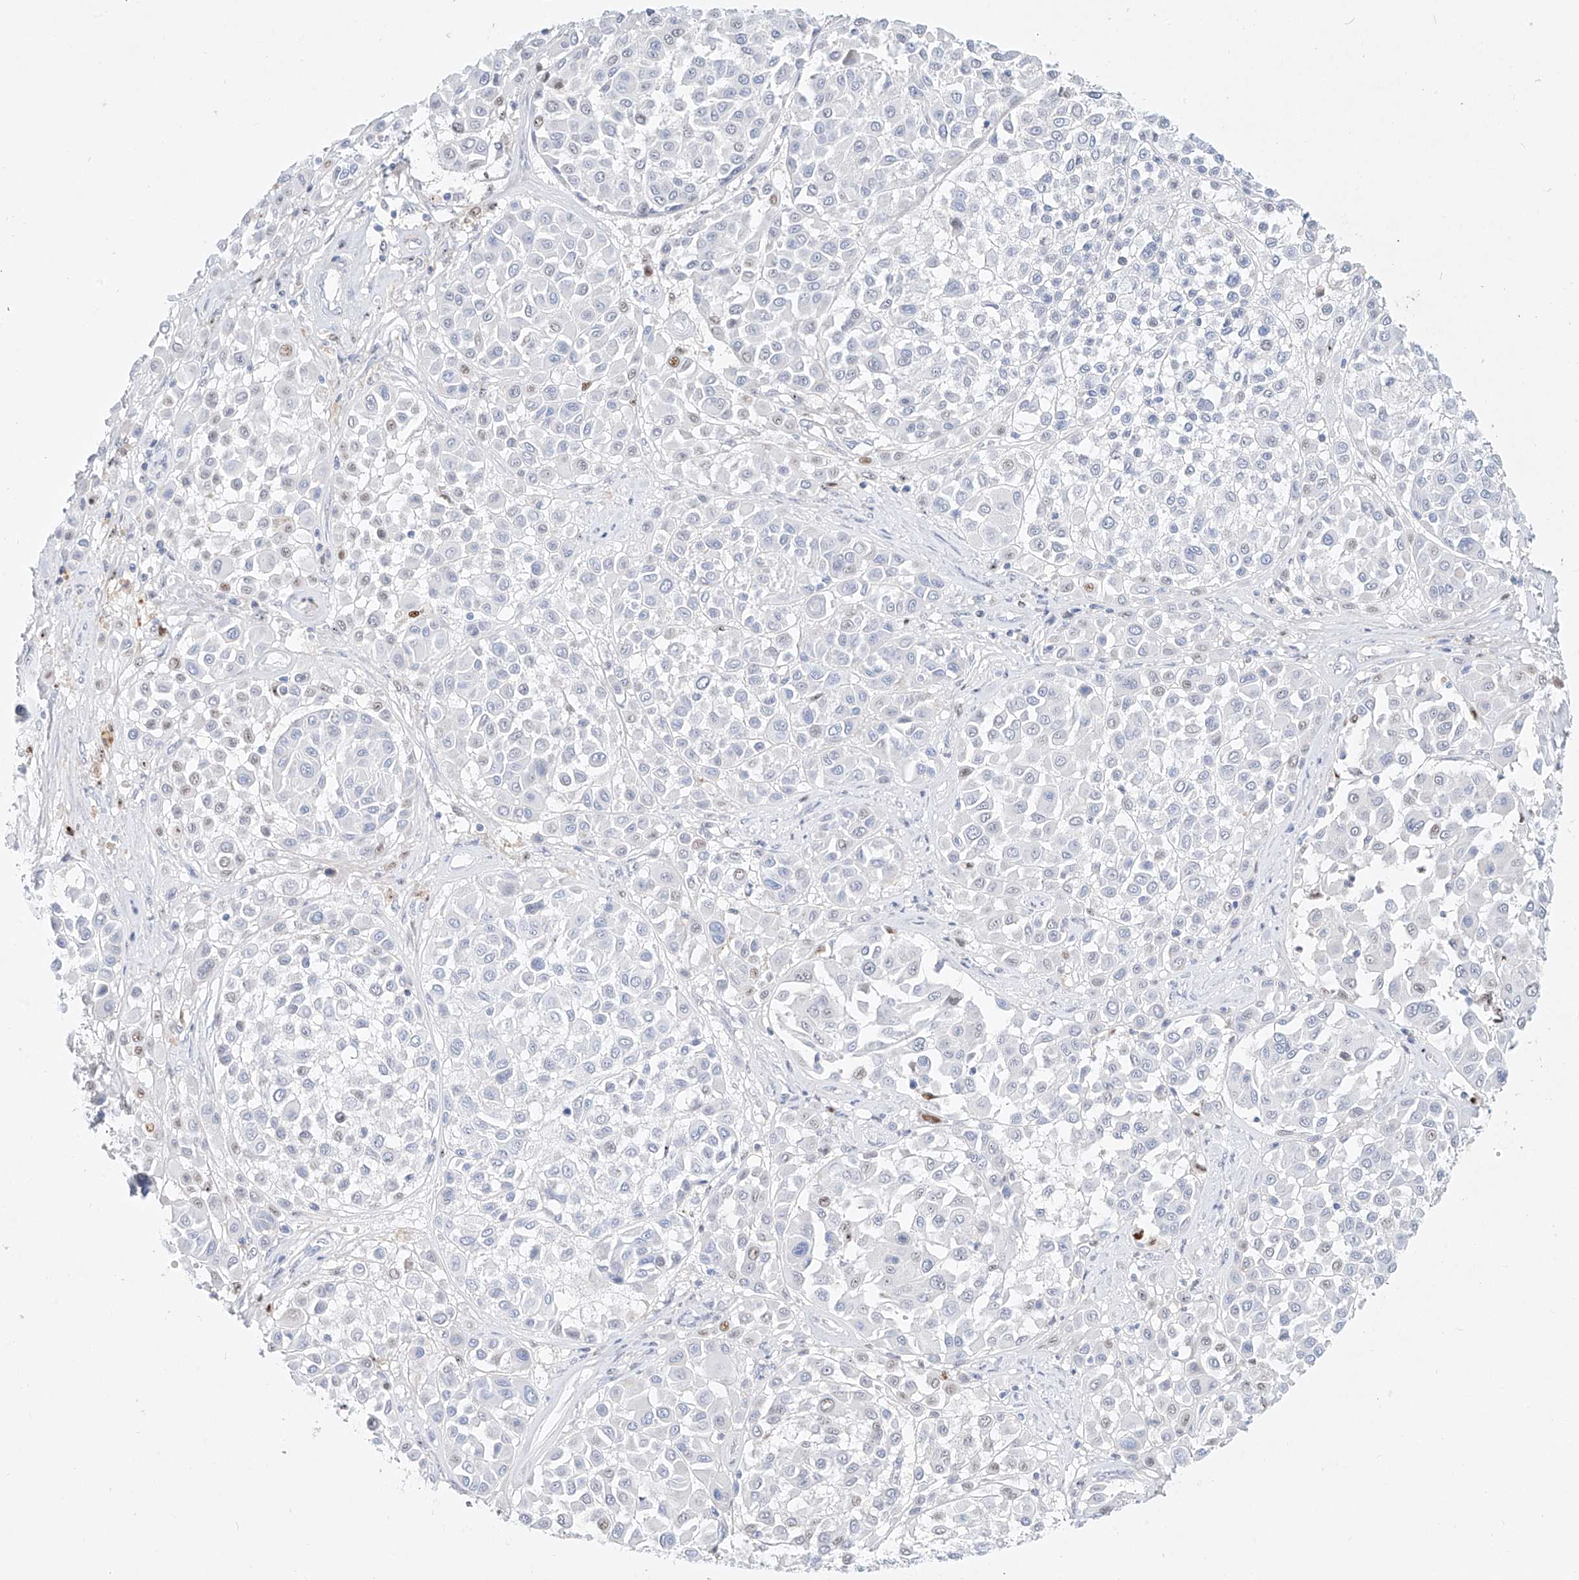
{"staining": {"intensity": "negative", "quantity": "none", "location": "none"}, "tissue": "melanoma", "cell_type": "Tumor cells", "image_type": "cancer", "snomed": [{"axis": "morphology", "description": "Malignant melanoma, Metastatic site"}, {"axis": "topography", "description": "Soft tissue"}], "caption": "IHC micrograph of human melanoma stained for a protein (brown), which reveals no staining in tumor cells.", "gene": "SNU13", "patient": {"sex": "male", "age": 41}}